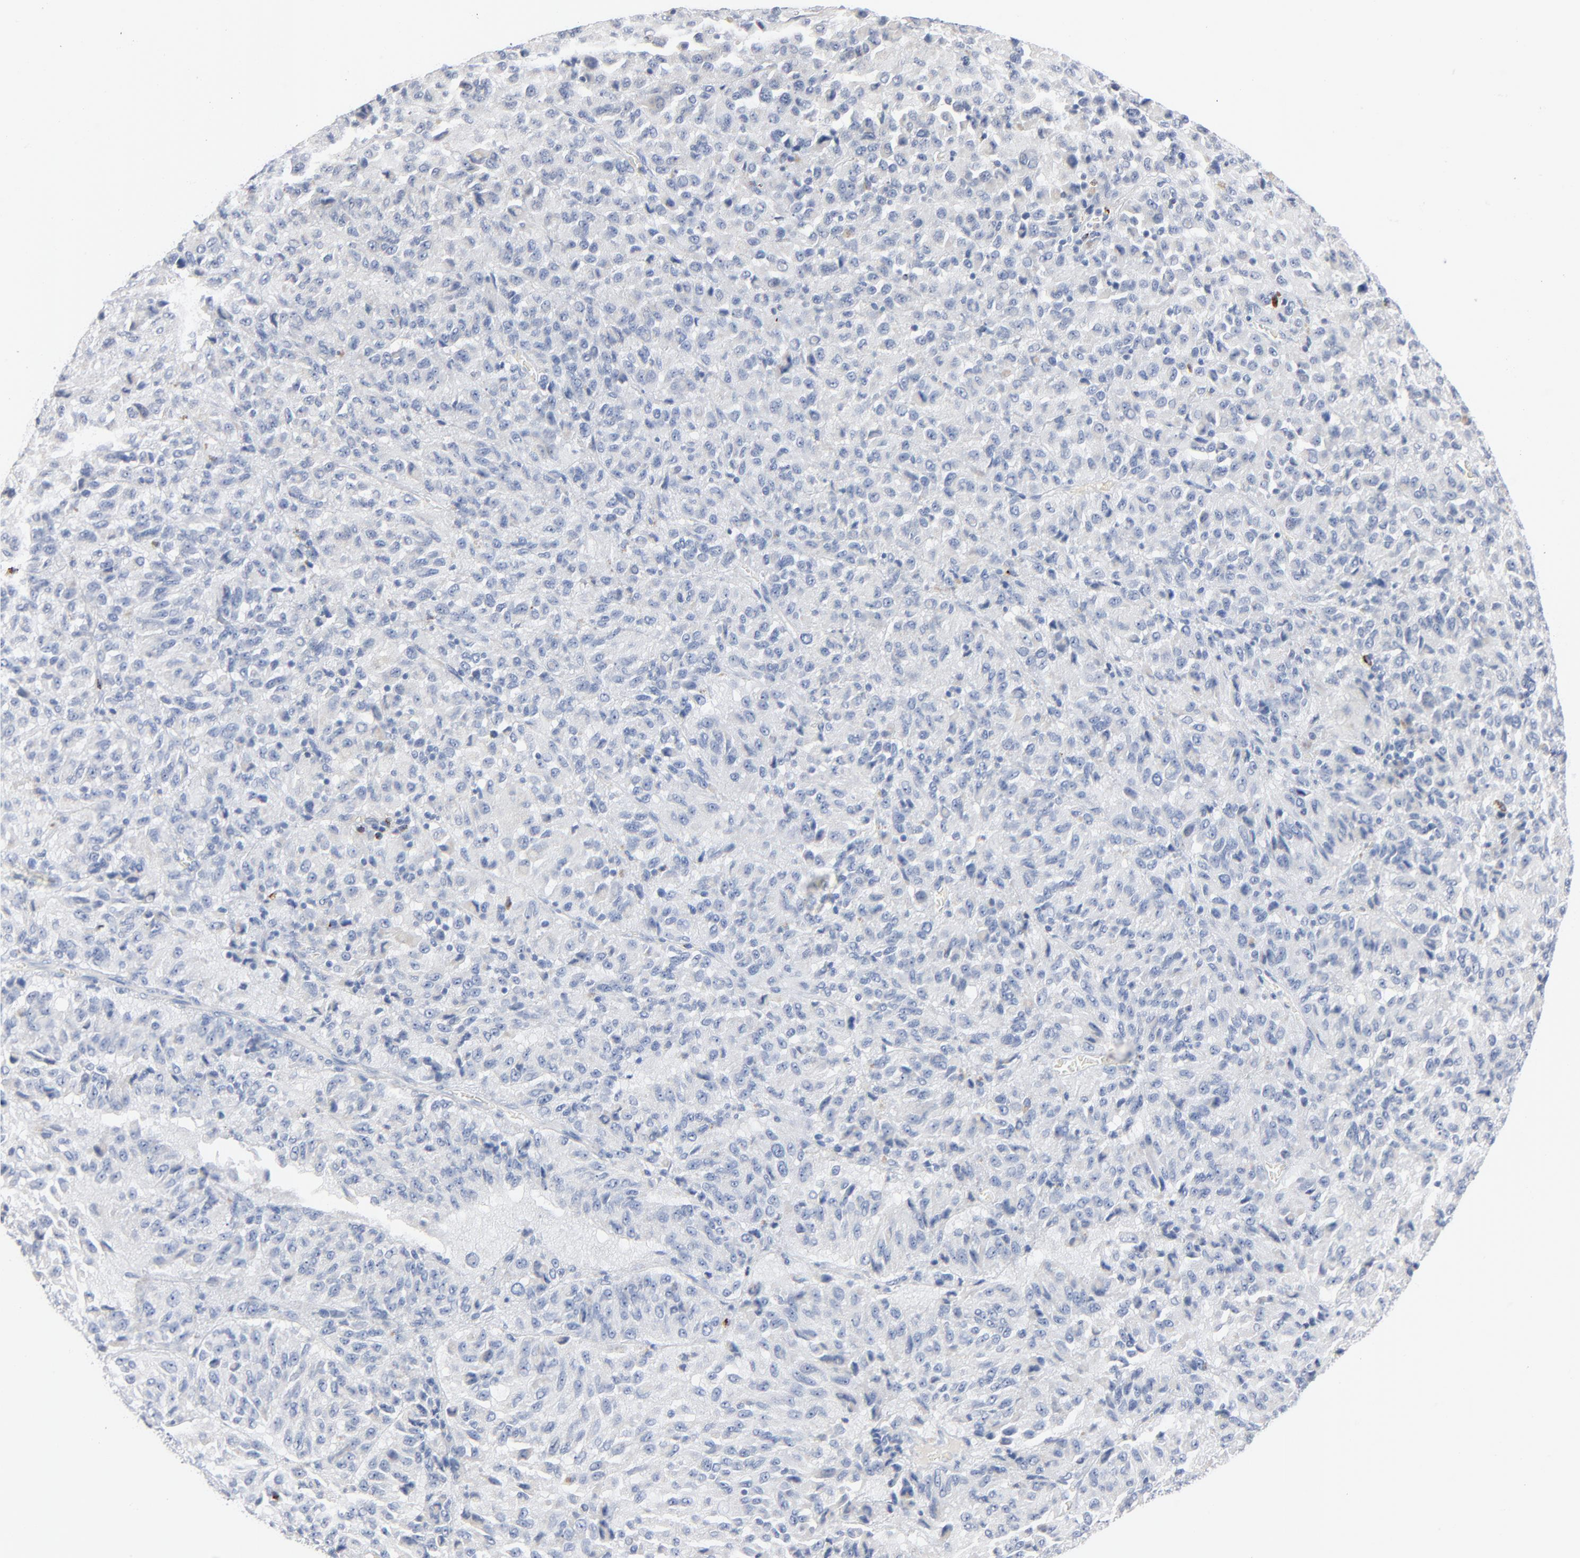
{"staining": {"intensity": "negative", "quantity": "none", "location": "none"}, "tissue": "melanoma", "cell_type": "Tumor cells", "image_type": "cancer", "snomed": [{"axis": "morphology", "description": "Malignant melanoma, Metastatic site"}, {"axis": "topography", "description": "Lung"}], "caption": "Tumor cells show no significant protein staining in malignant melanoma (metastatic site).", "gene": "GZMB", "patient": {"sex": "male", "age": 64}}